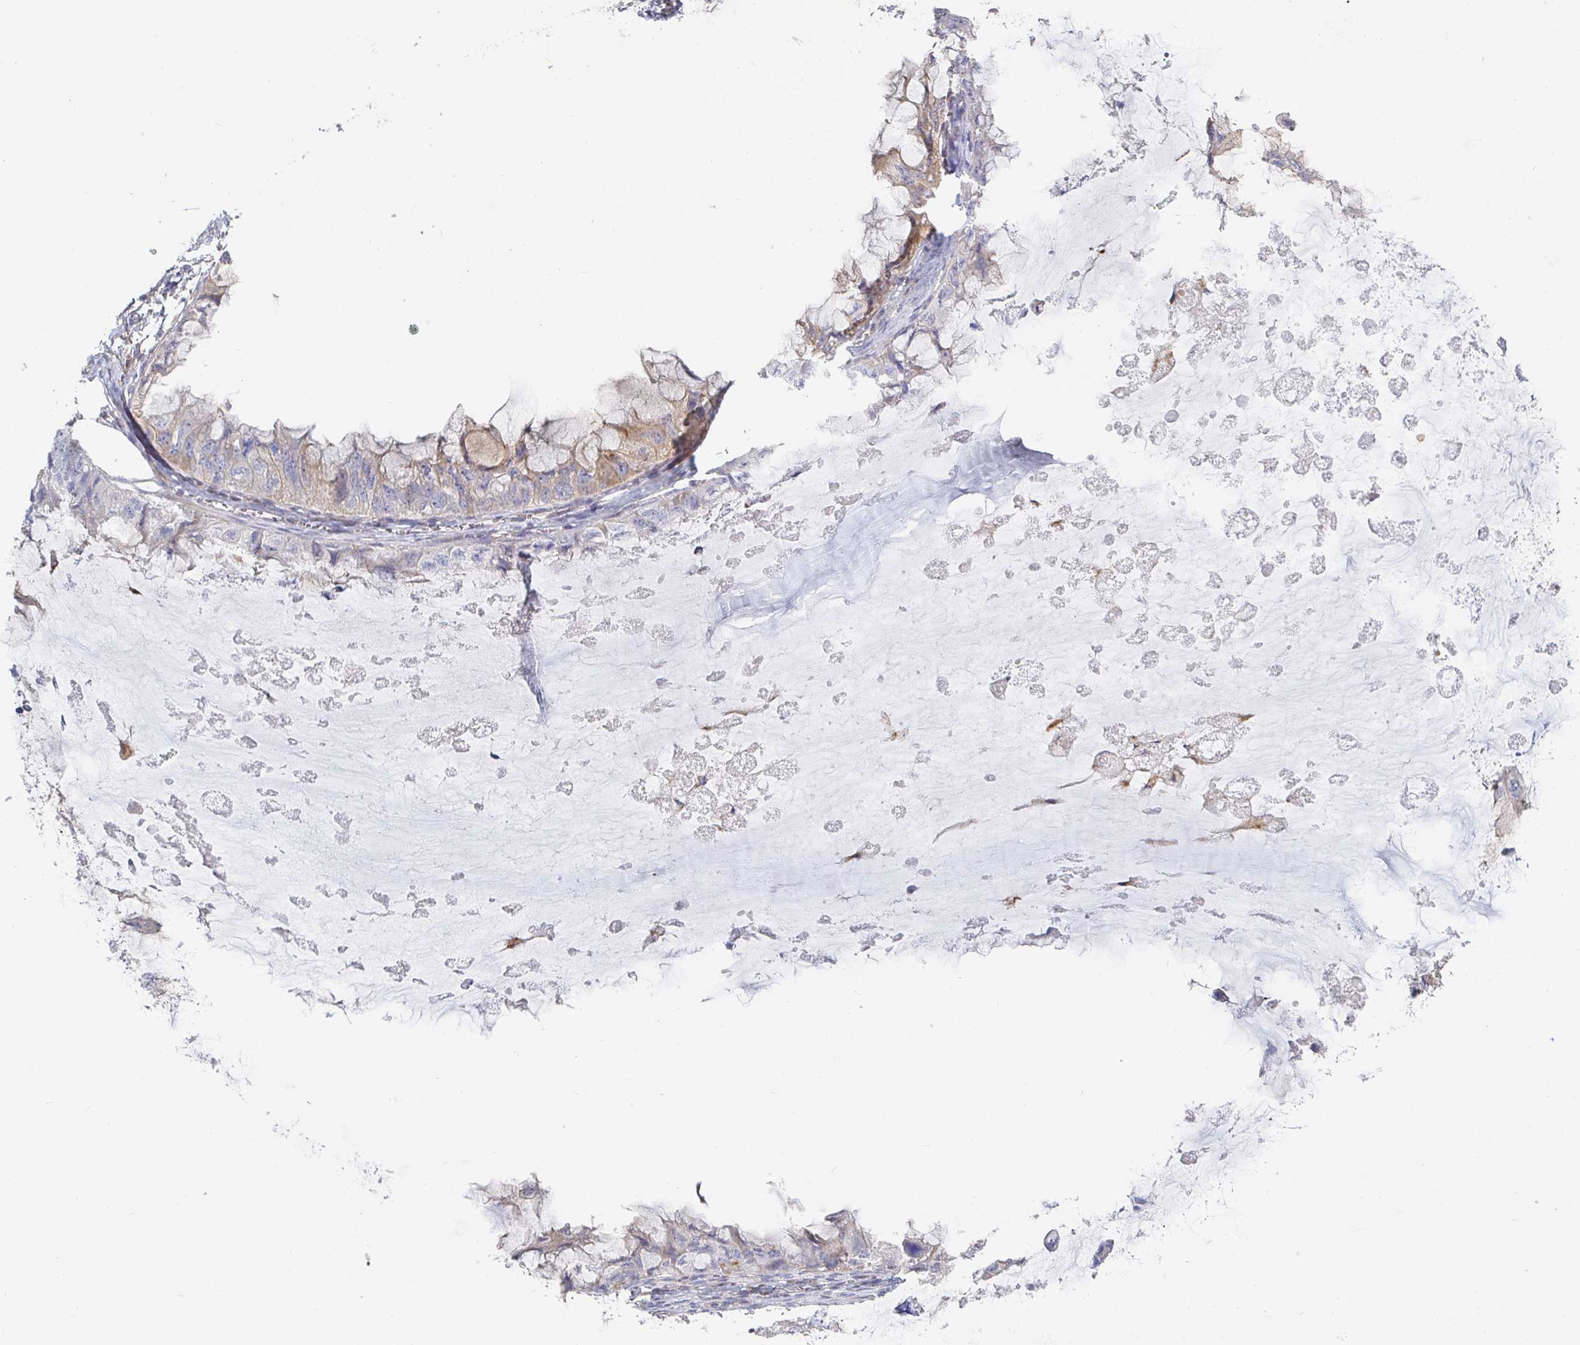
{"staining": {"intensity": "weak", "quantity": "<25%", "location": "cytoplasmic/membranous"}, "tissue": "ovarian cancer", "cell_type": "Tumor cells", "image_type": "cancer", "snomed": [{"axis": "morphology", "description": "Cystadenocarcinoma, mucinous, NOS"}, {"axis": "topography", "description": "Ovary"}], "caption": "This photomicrograph is of mucinous cystadenocarcinoma (ovarian) stained with IHC to label a protein in brown with the nuclei are counter-stained blue. There is no staining in tumor cells.", "gene": "IRAK2", "patient": {"sex": "female", "age": 72}}